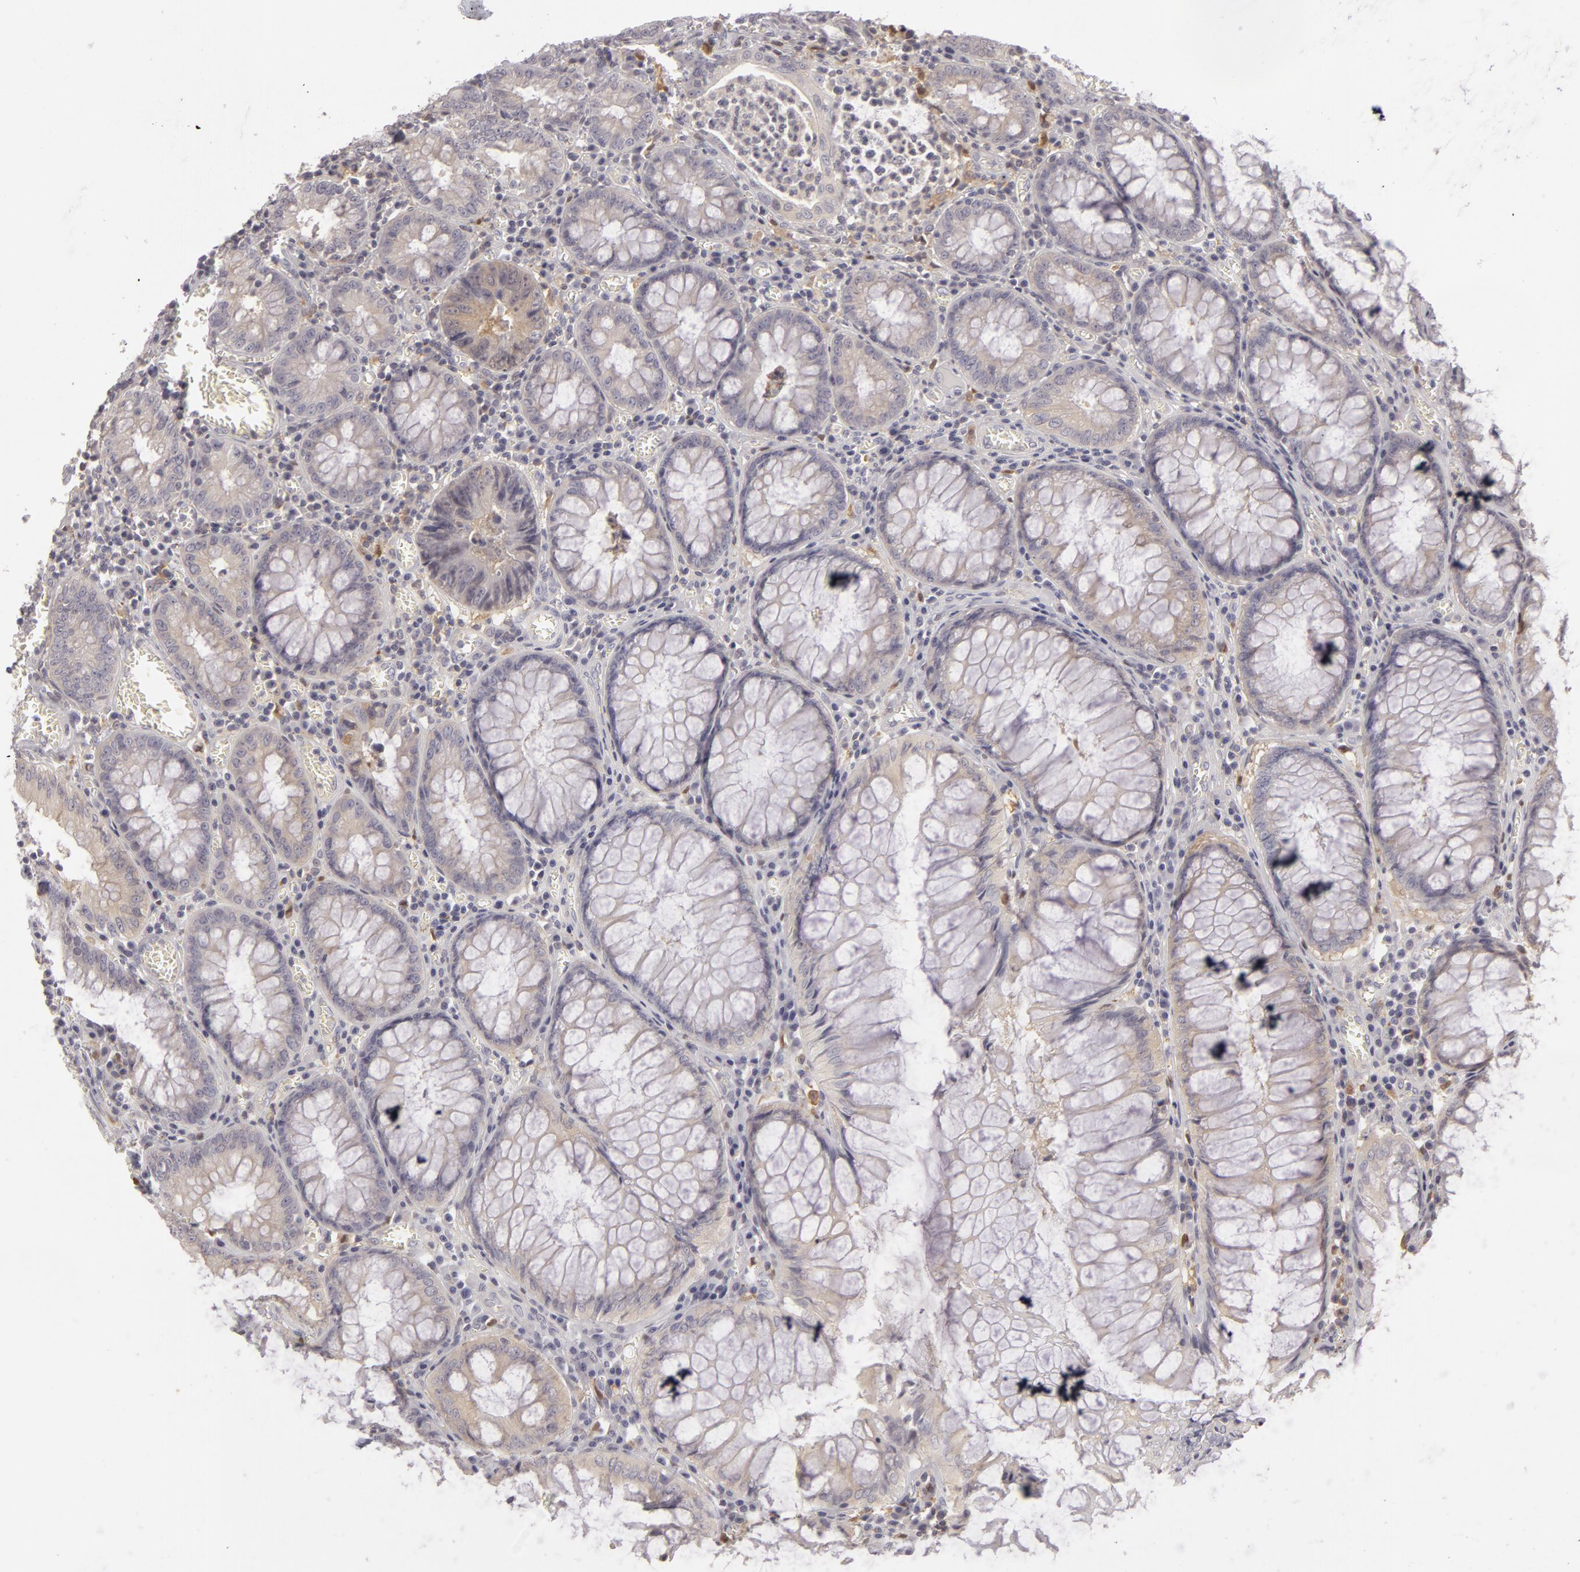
{"staining": {"intensity": "weak", "quantity": ">75%", "location": "cytoplasmic/membranous"}, "tissue": "colorectal cancer", "cell_type": "Tumor cells", "image_type": "cancer", "snomed": [{"axis": "morphology", "description": "Adenocarcinoma, NOS"}, {"axis": "topography", "description": "Rectum"}], "caption": "High-power microscopy captured an immunohistochemistry (IHC) image of colorectal adenocarcinoma, revealing weak cytoplasmic/membranous positivity in about >75% of tumor cells. (Brightfield microscopy of DAB IHC at high magnification).", "gene": "GNPDA1", "patient": {"sex": "female", "age": 98}}